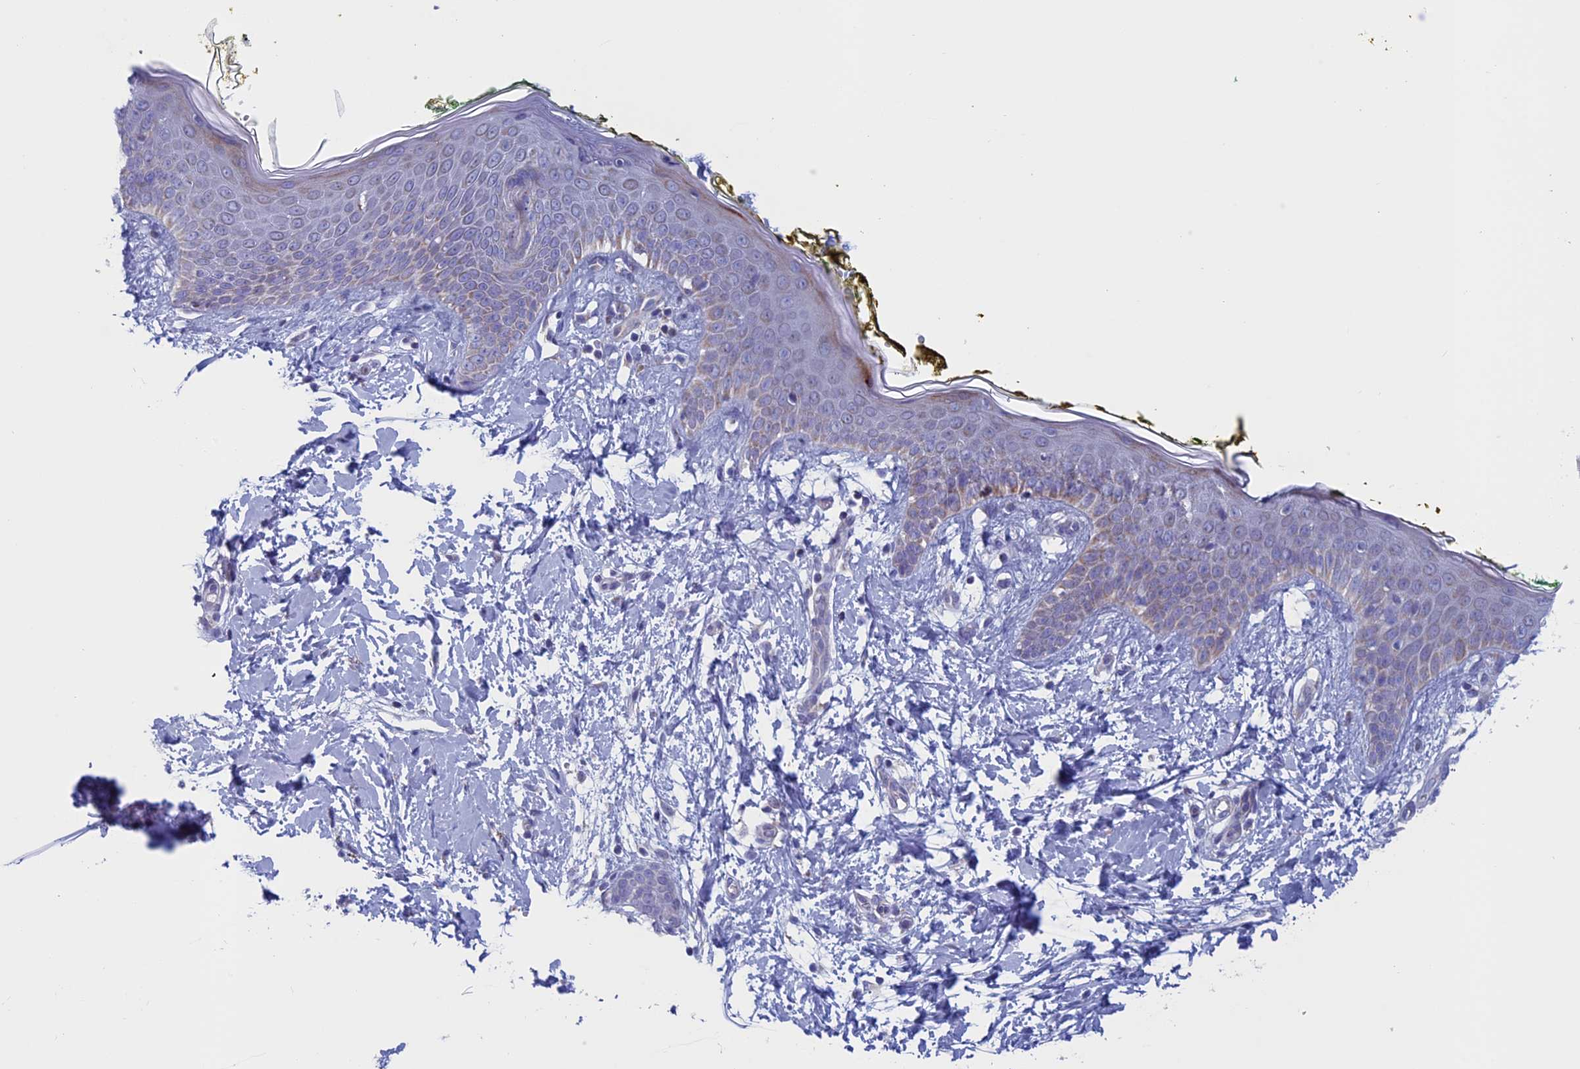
{"staining": {"intensity": "negative", "quantity": "none", "location": "none"}, "tissue": "skin", "cell_type": "Fibroblasts", "image_type": "normal", "snomed": [{"axis": "morphology", "description": "Normal tissue, NOS"}, {"axis": "topography", "description": "Skin"}], "caption": "Immunohistochemical staining of unremarkable skin displays no significant staining in fibroblasts. (Brightfield microscopy of DAB IHC at high magnification).", "gene": "NDUFB9", "patient": {"sex": "female", "age": 34}}